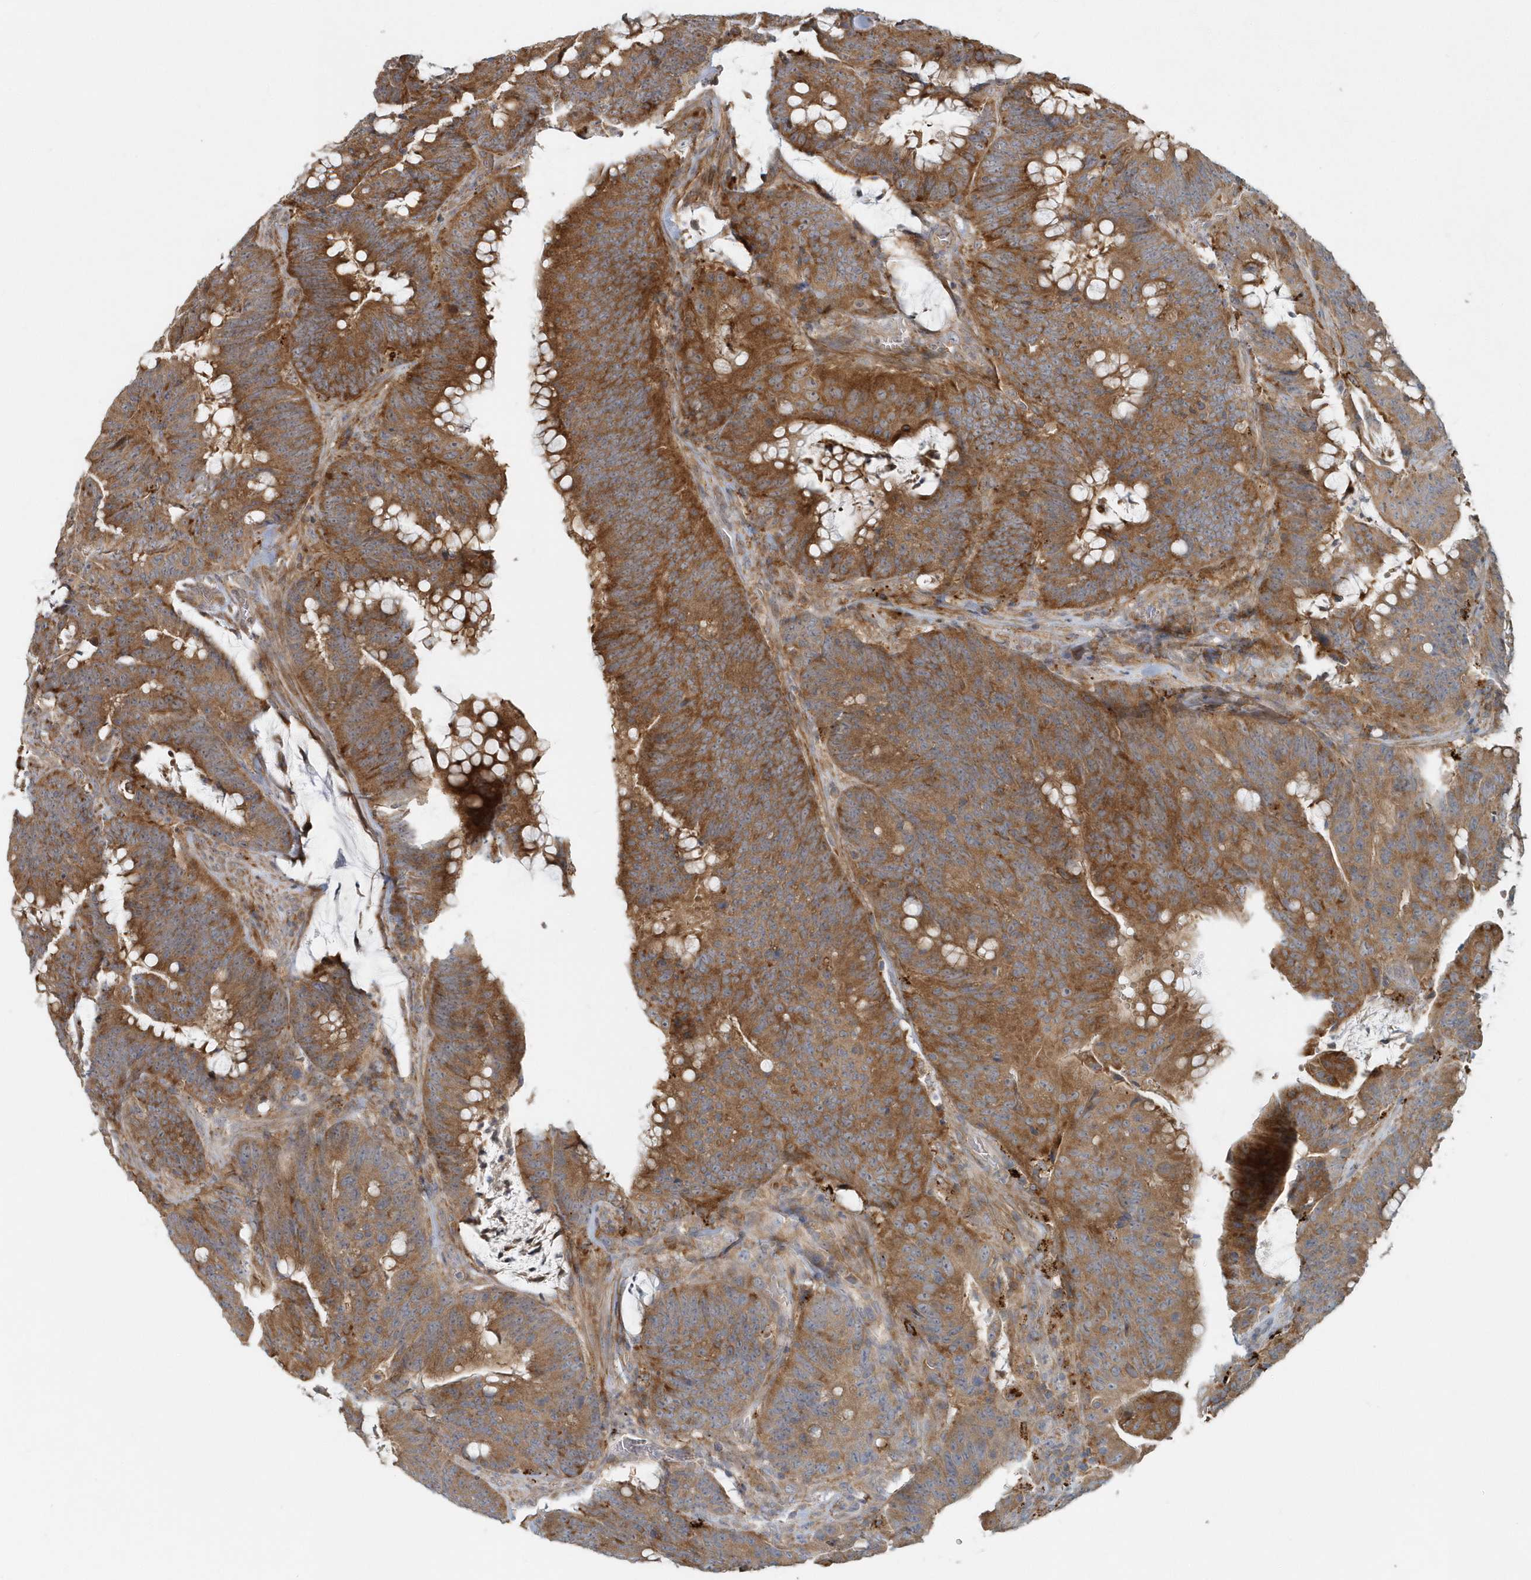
{"staining": {"intensity": "moderate", "quantity": ">75%", "location": "cytoplasmic/membranous"}, "tissue": "colorectal cancer", "cell_type": "Tumor cells", "image_type": "cancer", "snomed": [{"axis": "morphology", "description": "Adenocarcinoma, NOS"}, {"axis": "topography", "description": "Colon"}], "caption": "Adenocarcinoma (colorectal) was stained to show a protein in brown. There is medium levels of moderate cytoplasmic/membranous staining in approximately >75% of tumor cells. The staining was performed using DAB, with brown indicating positive protein expression. Nuclei are stained blue with hematoxylin.", "gene": "MMUT", "patient": {"sex": "male", "age": 45}}